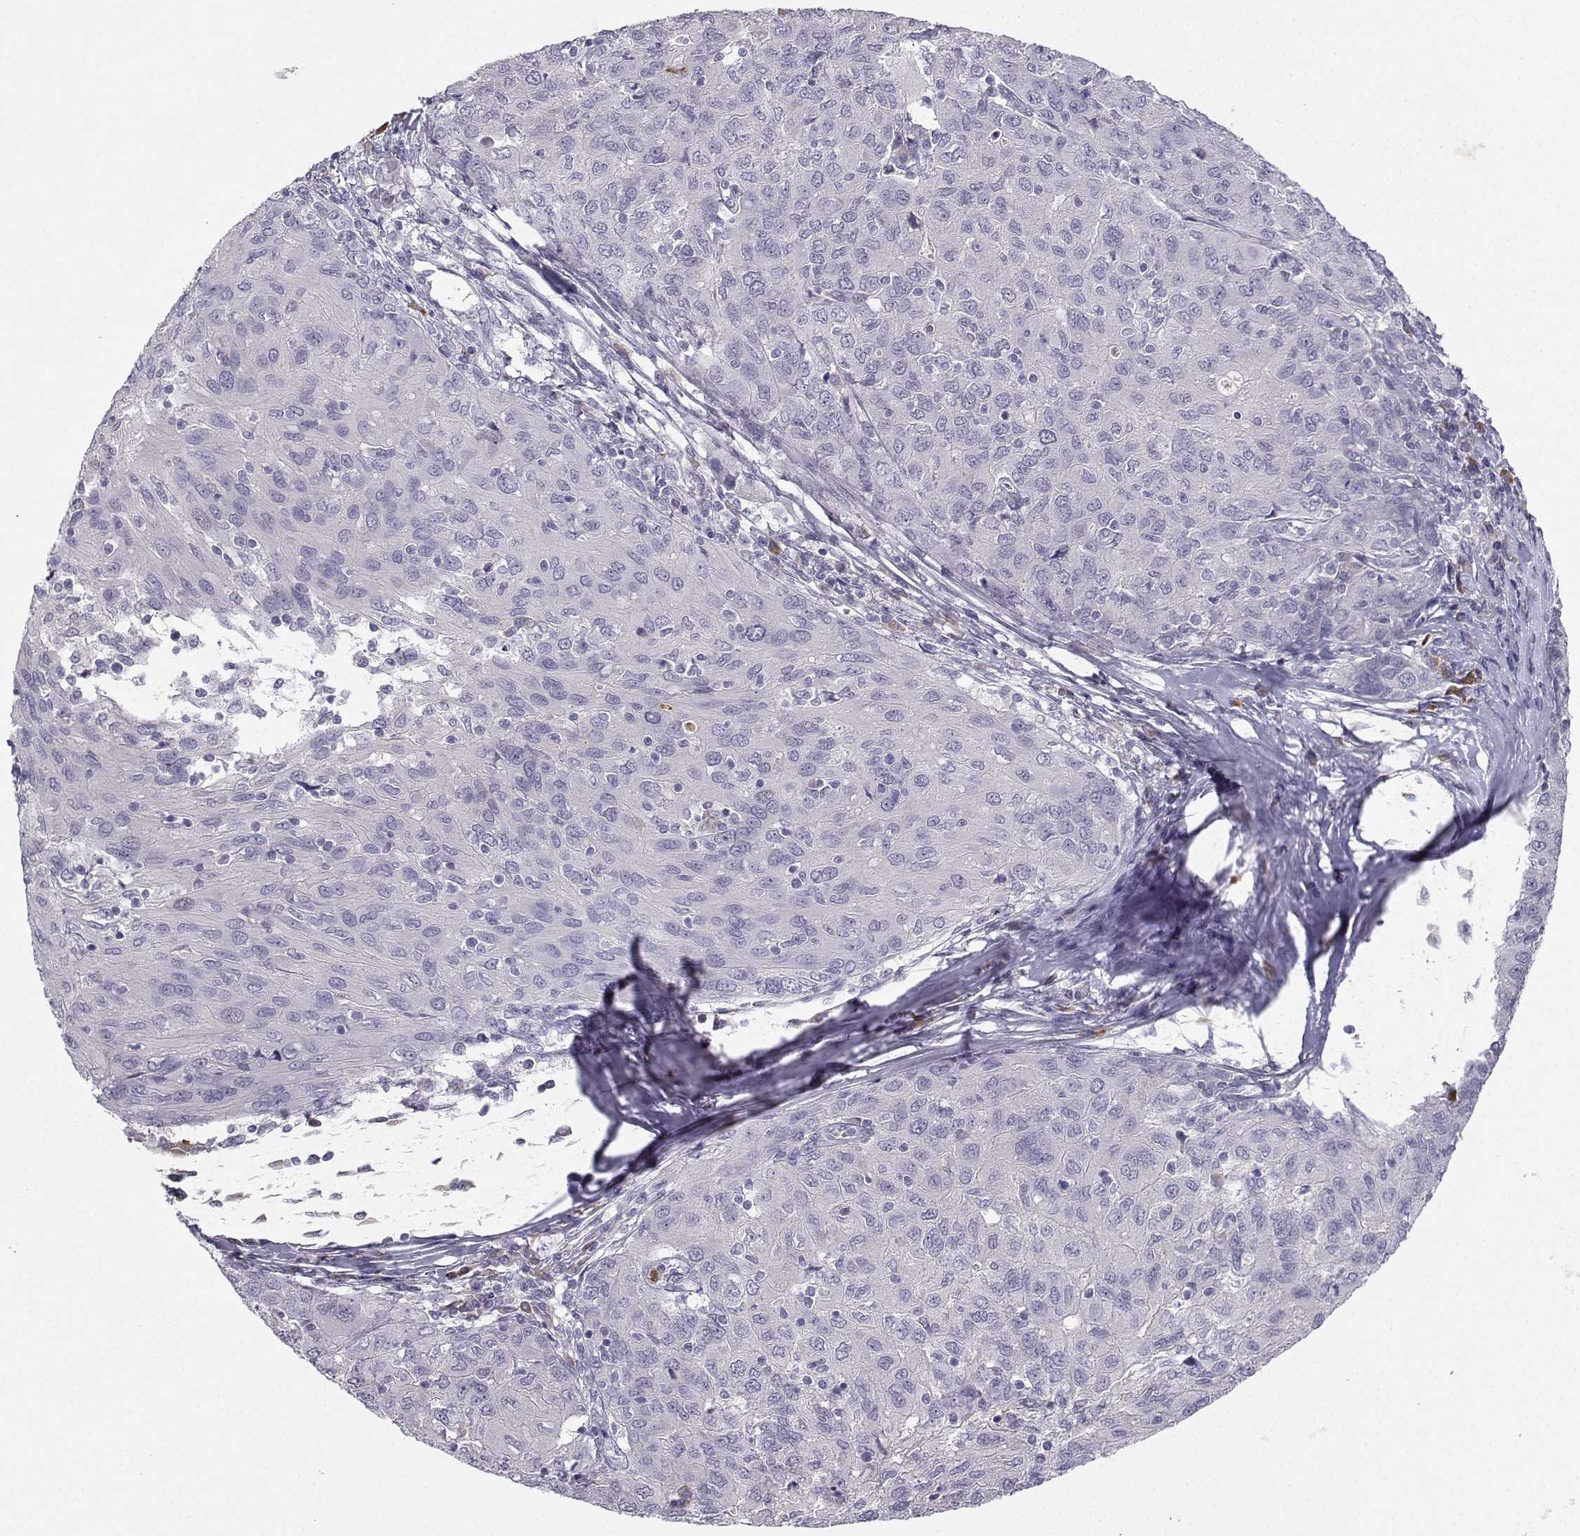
{"staining": {"intensity": "negative", "quantity": "none", "location": "none"}, "tissue": "ovarian cancer", "cell_type": "Tumor cells", "image_type": "cancer", "snomed": [{"axis": "morphology", "description": "Carcinoma, endometroid"}, {"axis": "topography", "description": "Ovary"}], "caption": "This is a photomicrograph of IHC staining of ovarian cancer, which shows no positivity in tumor cells.", "gene": "CALY", "patient": {"sex": "female", "age": 50}}